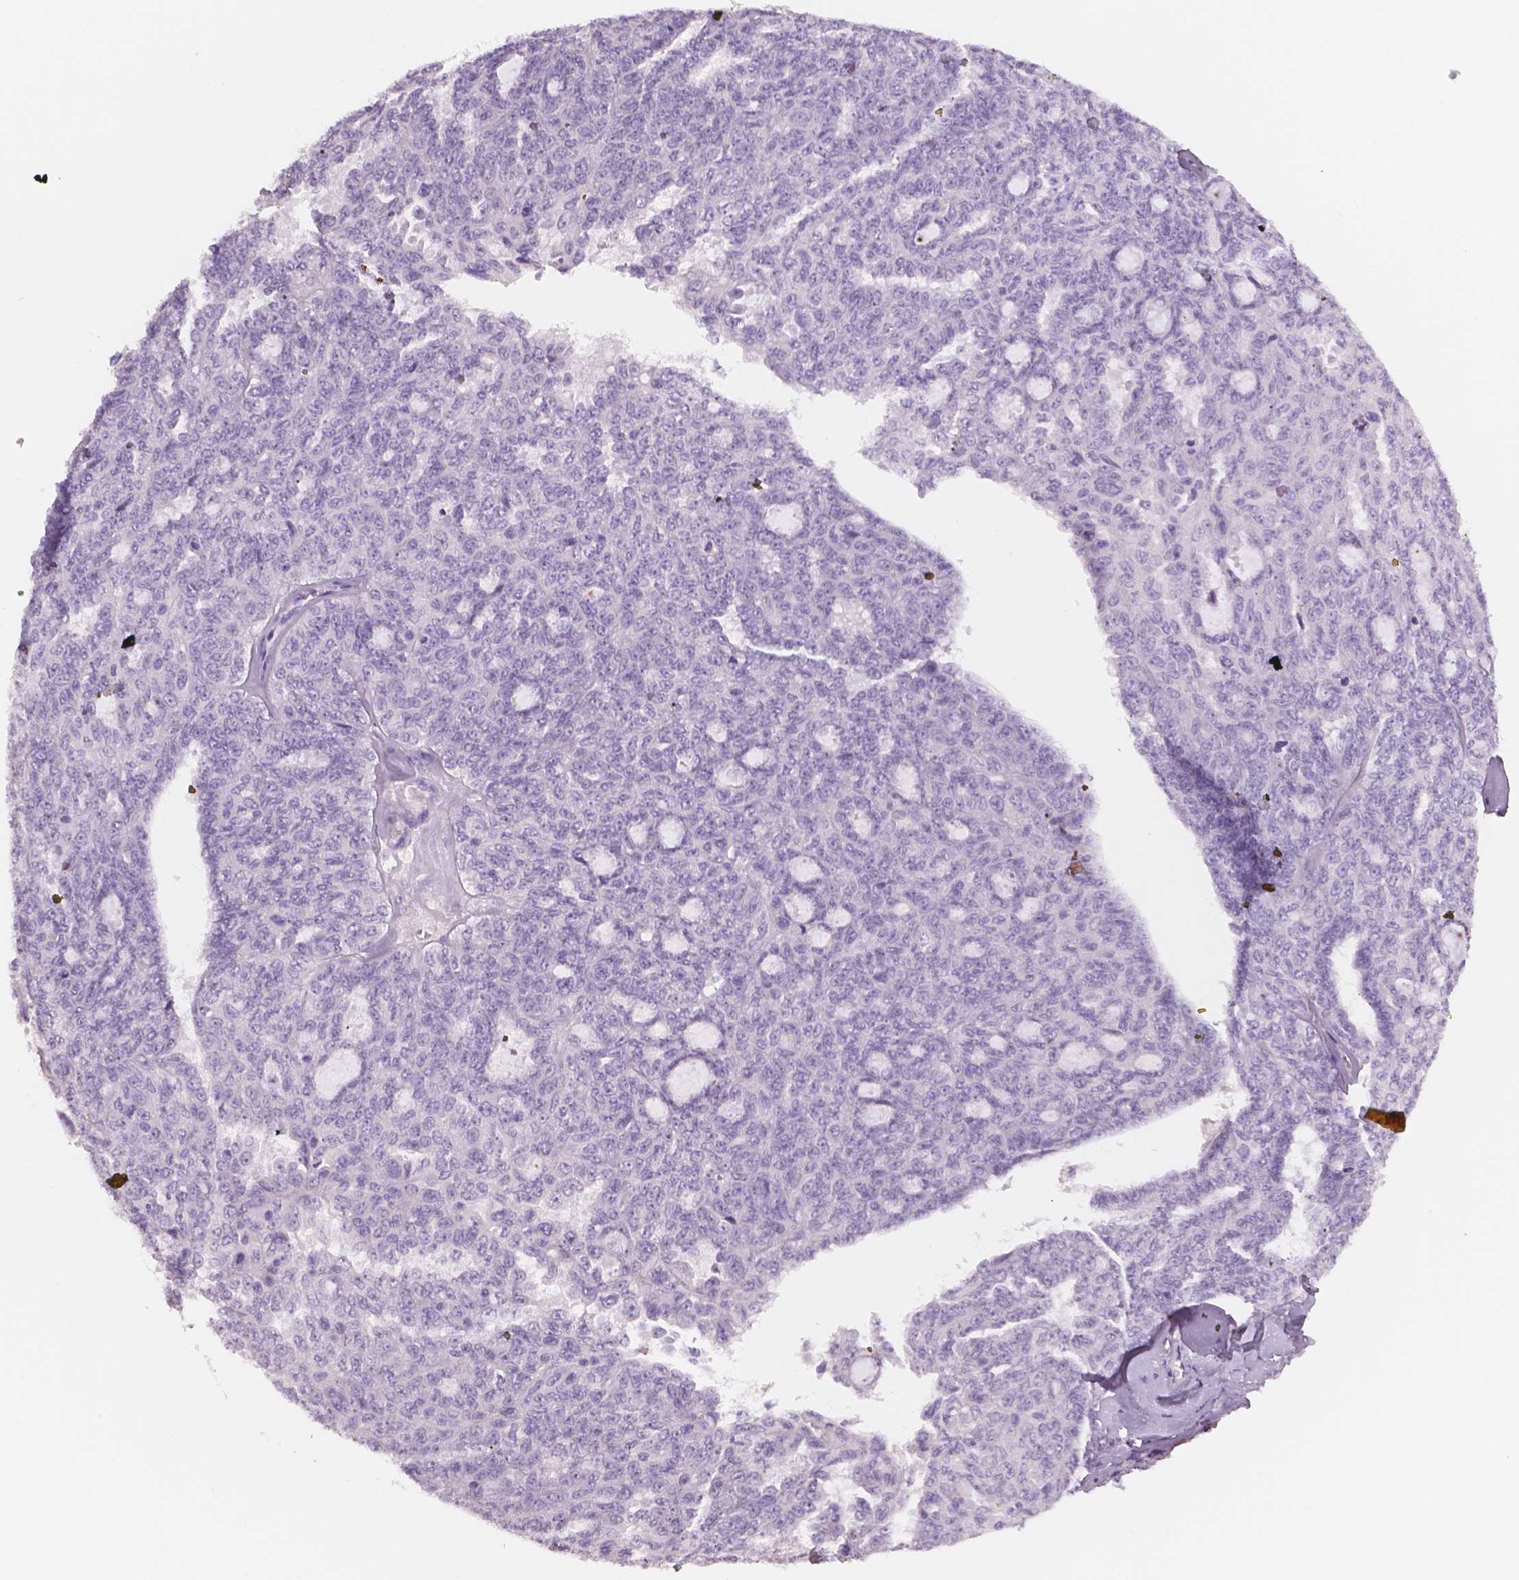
{"staining": {"intensity": "negative", "quantity": "none", "location": "none"}, "tissue": "ovarian cancer", "cell_type": "Tumor cells", "image_type": "cancer", "snomed": [{"axis": "morphology", "description": "Cystadenocarcinoma, serous, NOS"}, {"axis": "topography", "description": "Ovary"}], "caption": "A histopathology image of human ovarian cancer (serous cystadenocarcinoma) is negative for staining in tumor cells.", "gene": "TSPAN7", "patient": {"sex": "female", "age": 71}}